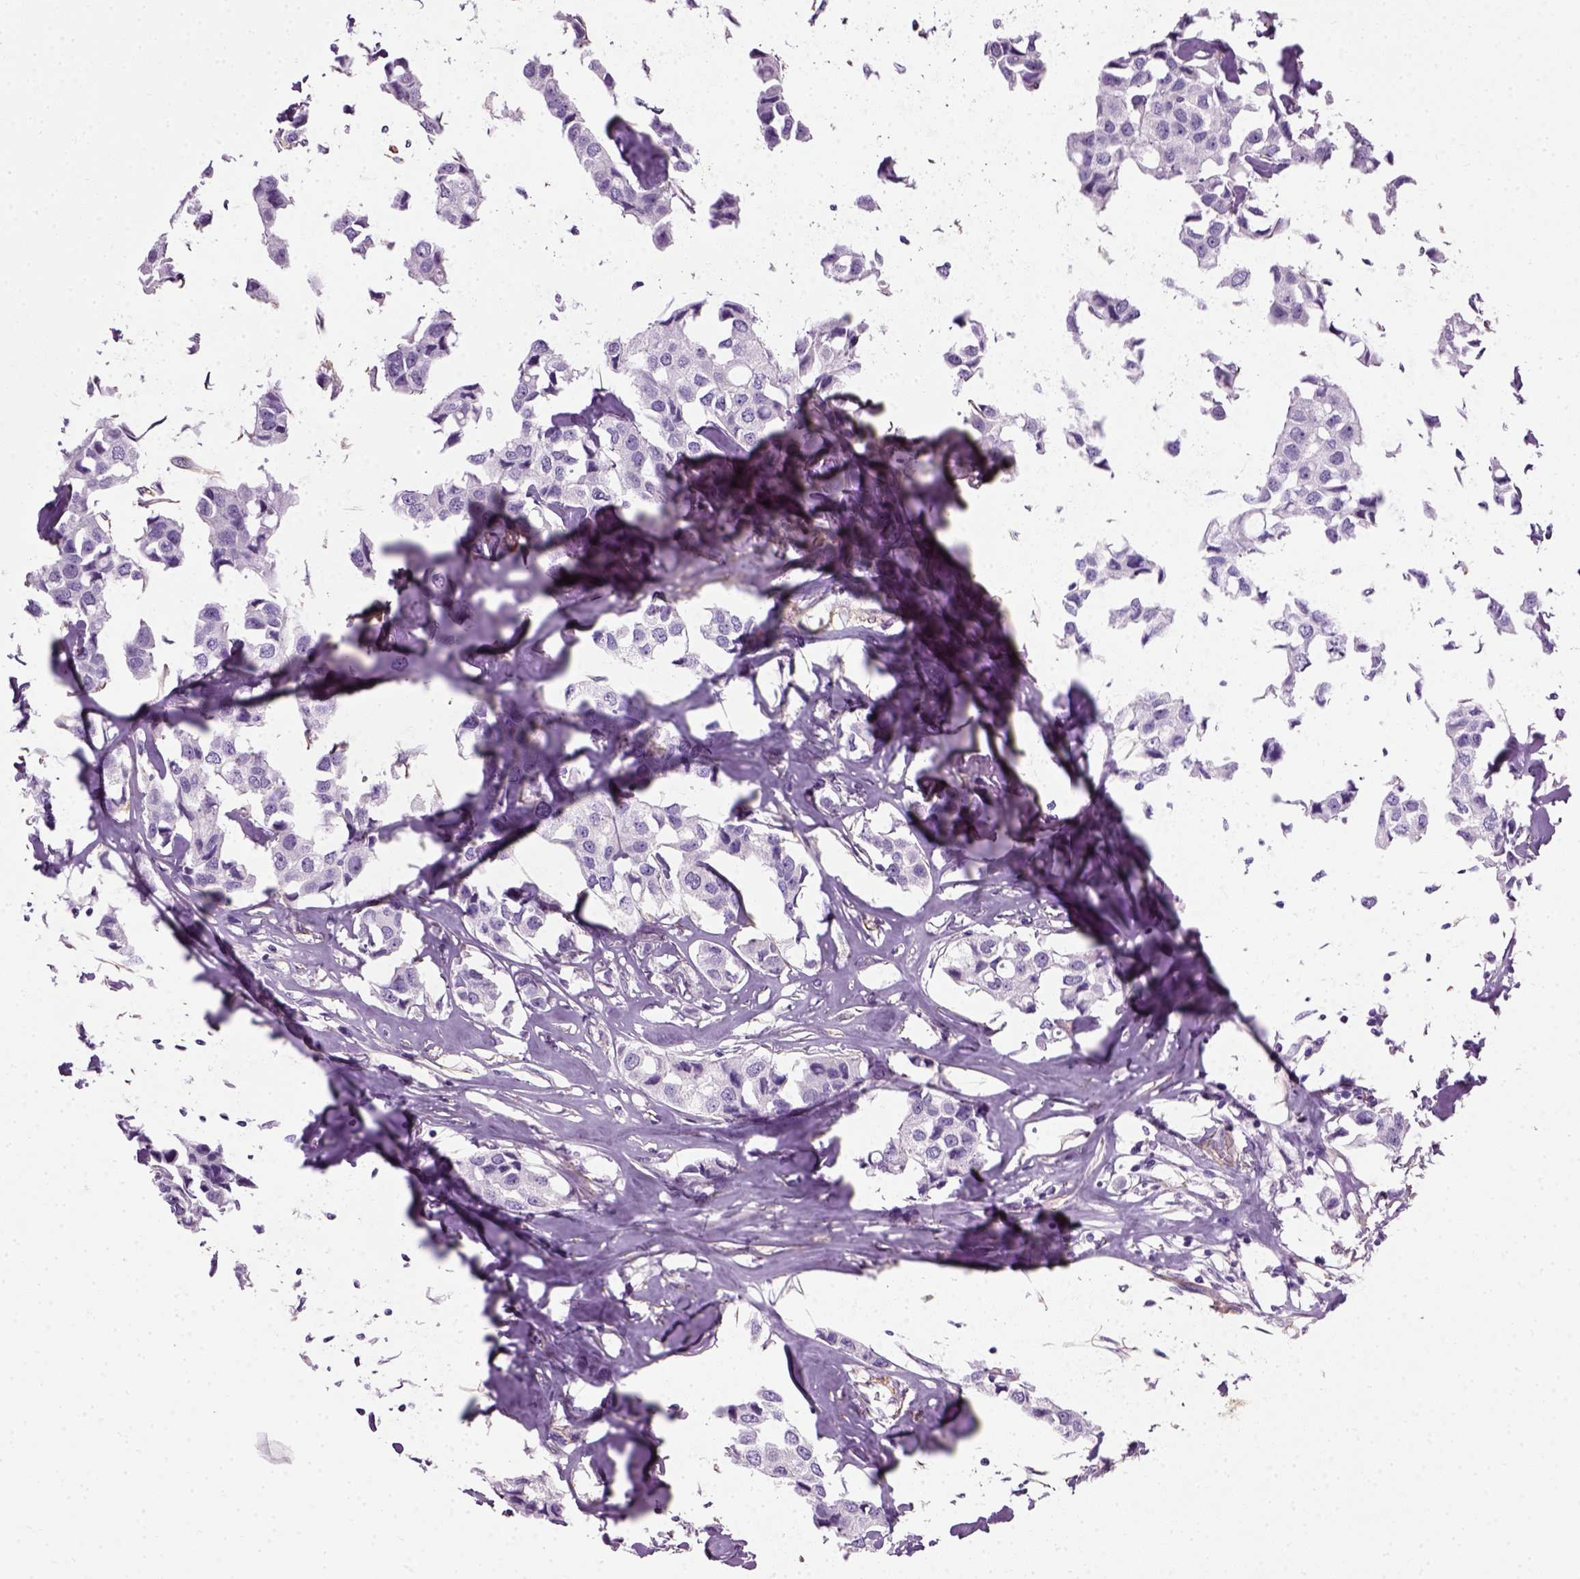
{"staining": {"intensity": "negative", "quantity": "none", "location": "none"}, "tissue": "breast cancer", "cell_type": "Tumor cells", "image_type": "cancer", "snomed": [{"axis": "morphology", "description": "Duct carcinoma"}, {"axis": "topography", "description": "Breast"}], "caption": "Micrograph shows no significant protein positivity in tumor cells of invasive ductal carcinoma (breast).", "gene": "FAM161A", "patient": {"sex": "female", "age": 80}}